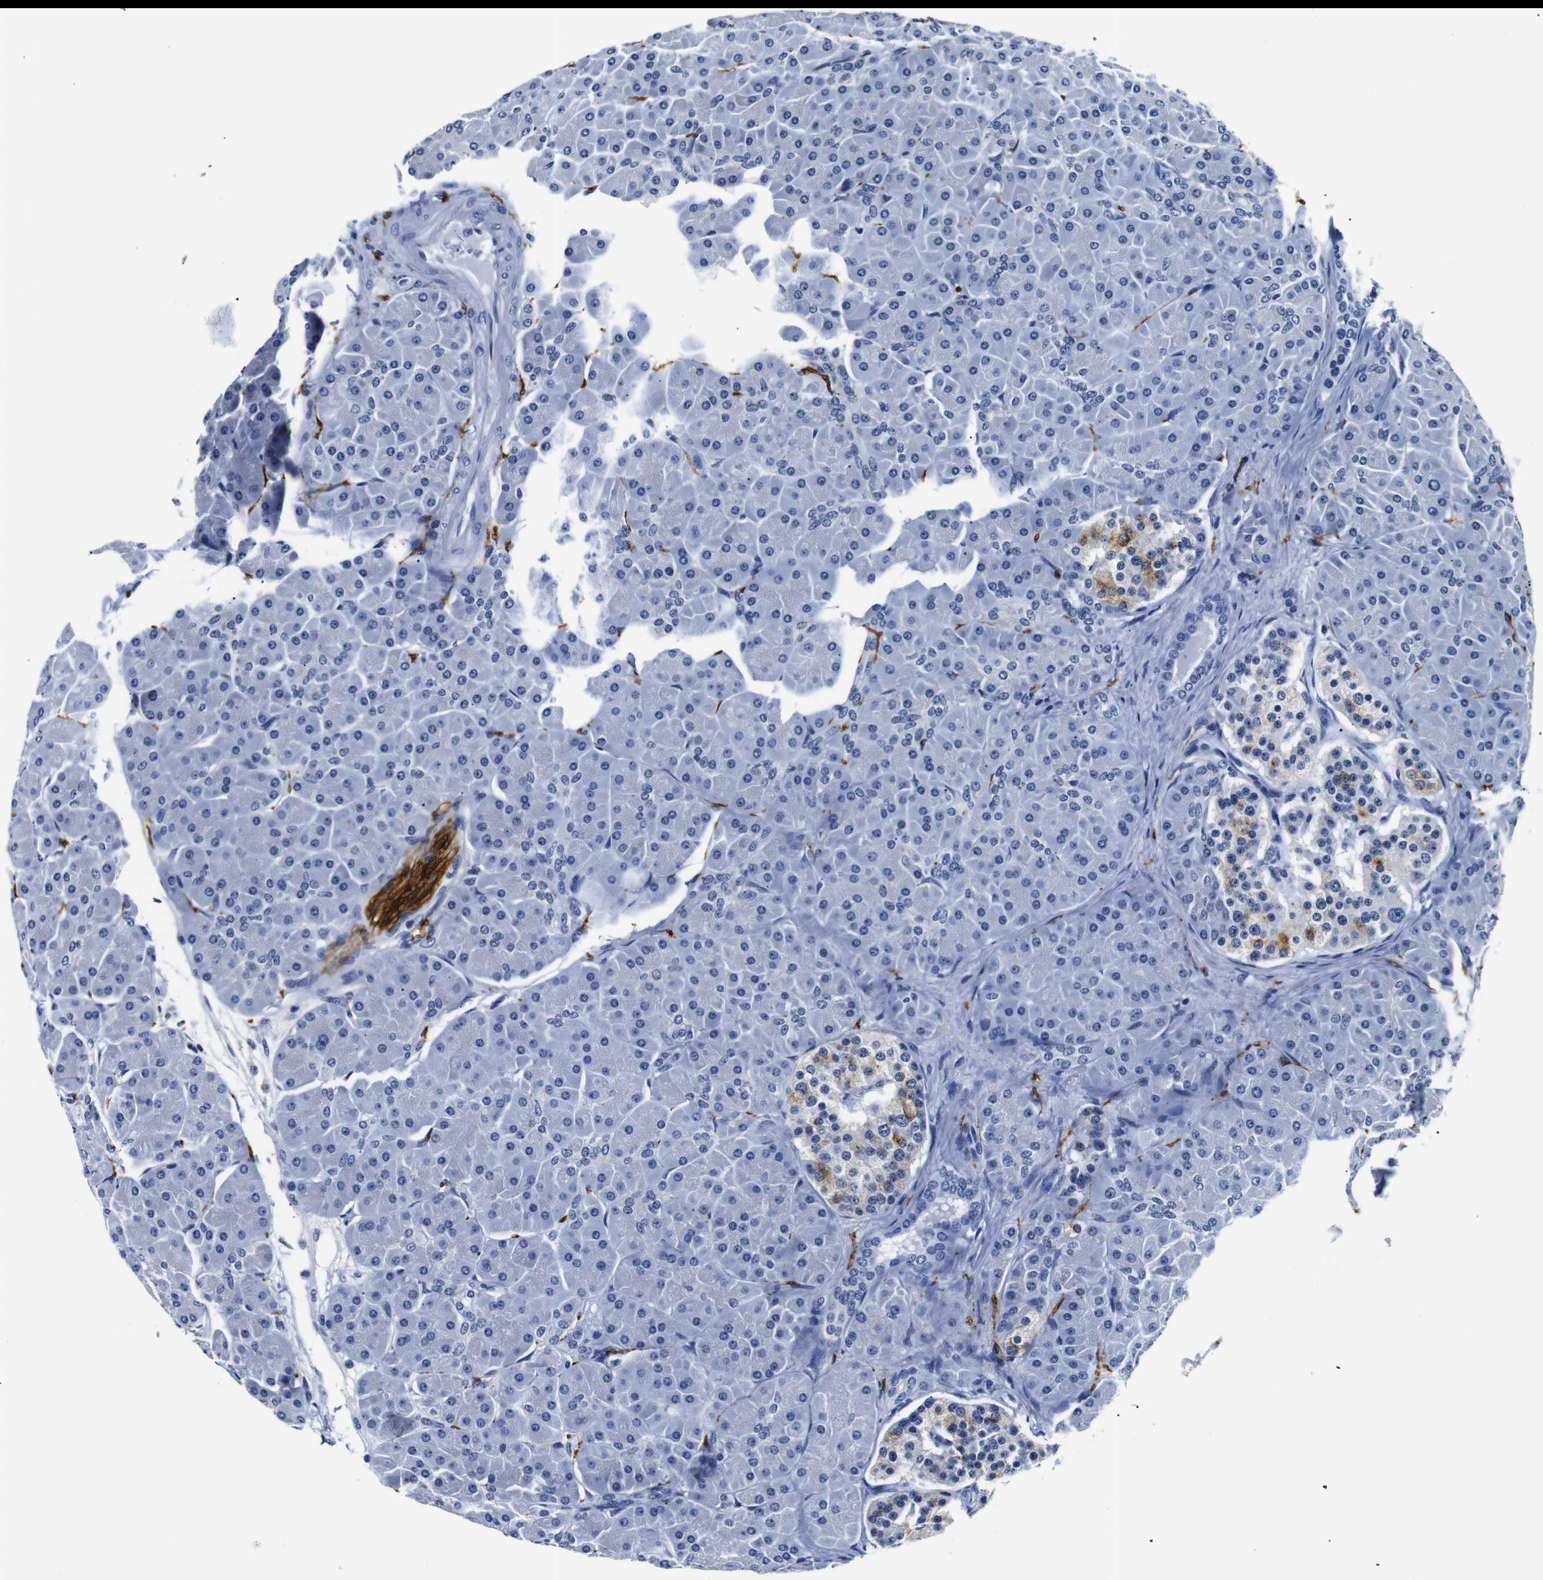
{"staining": {"intensity": "negative", "quantity": "none", "location": "none"}, "tissue": "pancreas", "cell_type": "Exocrine glandular cells", "image_type": "normal", "snomed": [{"axis": "morphology", "description": "Normal tissue, NOS"}, {"axis": "topography", "description": "Pancreas"}], "caption": "Photomicrograph shows no protein staining in exocrine glandular cells of benign pancreas.", "gene": "GAP43", "patient": {"sex": "male", "age": 66}}